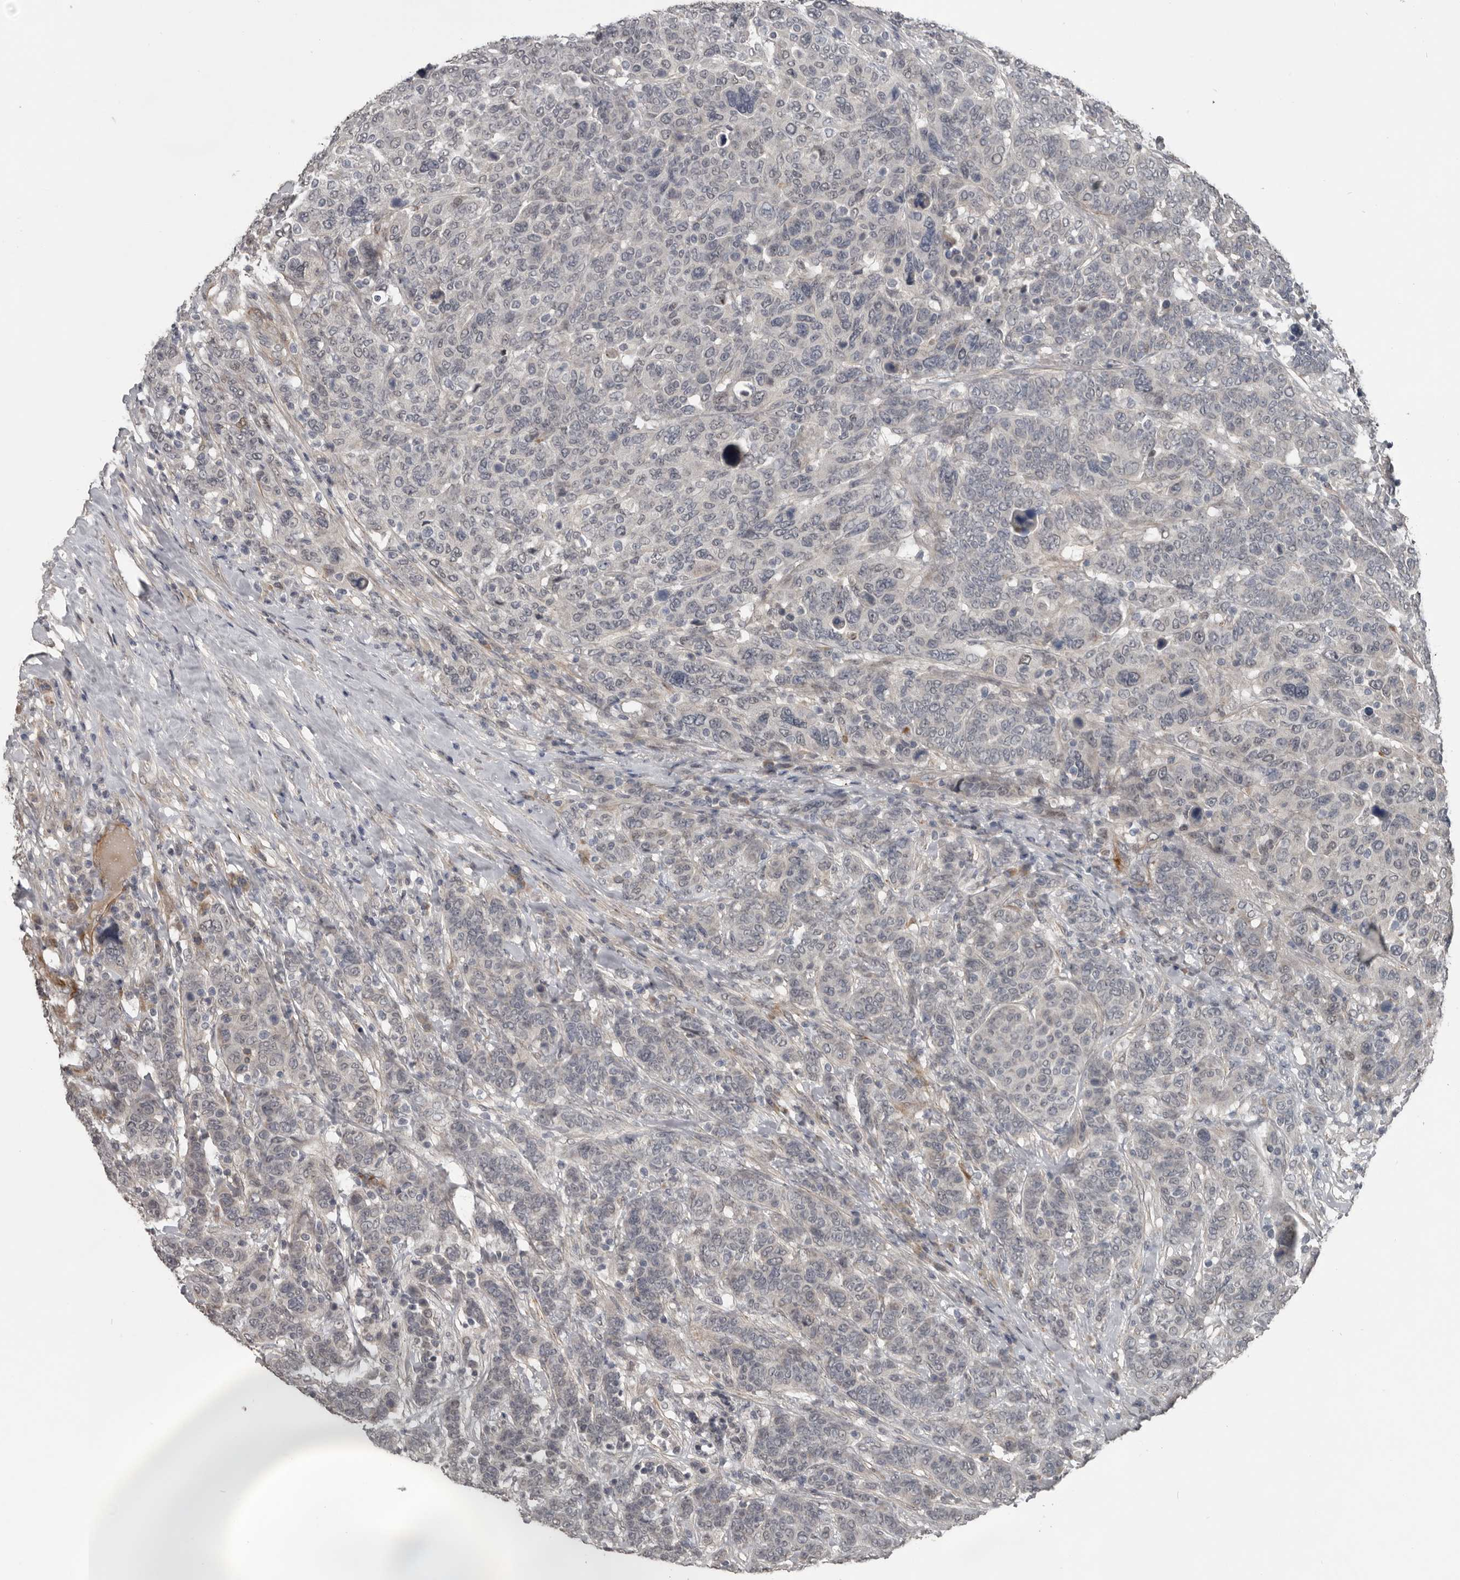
{"staining": {"intensity": "weak", "quantity": "<25%", "location": "nuclear"}, "tissue": "breast cancer", "cell_type": "Tumor cells", "image_type": "cancer", "snomed": [{"axis": "morphology", "description": "Duct carcinoma"}, {"axis": "topography", "description": "Breast"}], "caption": "Infiltrating ductal carcinoma (breast) was stained to show a protein in brown. There is no significant expression in tumor cells. (DAB (3,3'-diaminobenzidine) IHC with hematoxylin counter stain).", "gene": "C1orf216", "patient": {"sex": "female", "age": 37}}